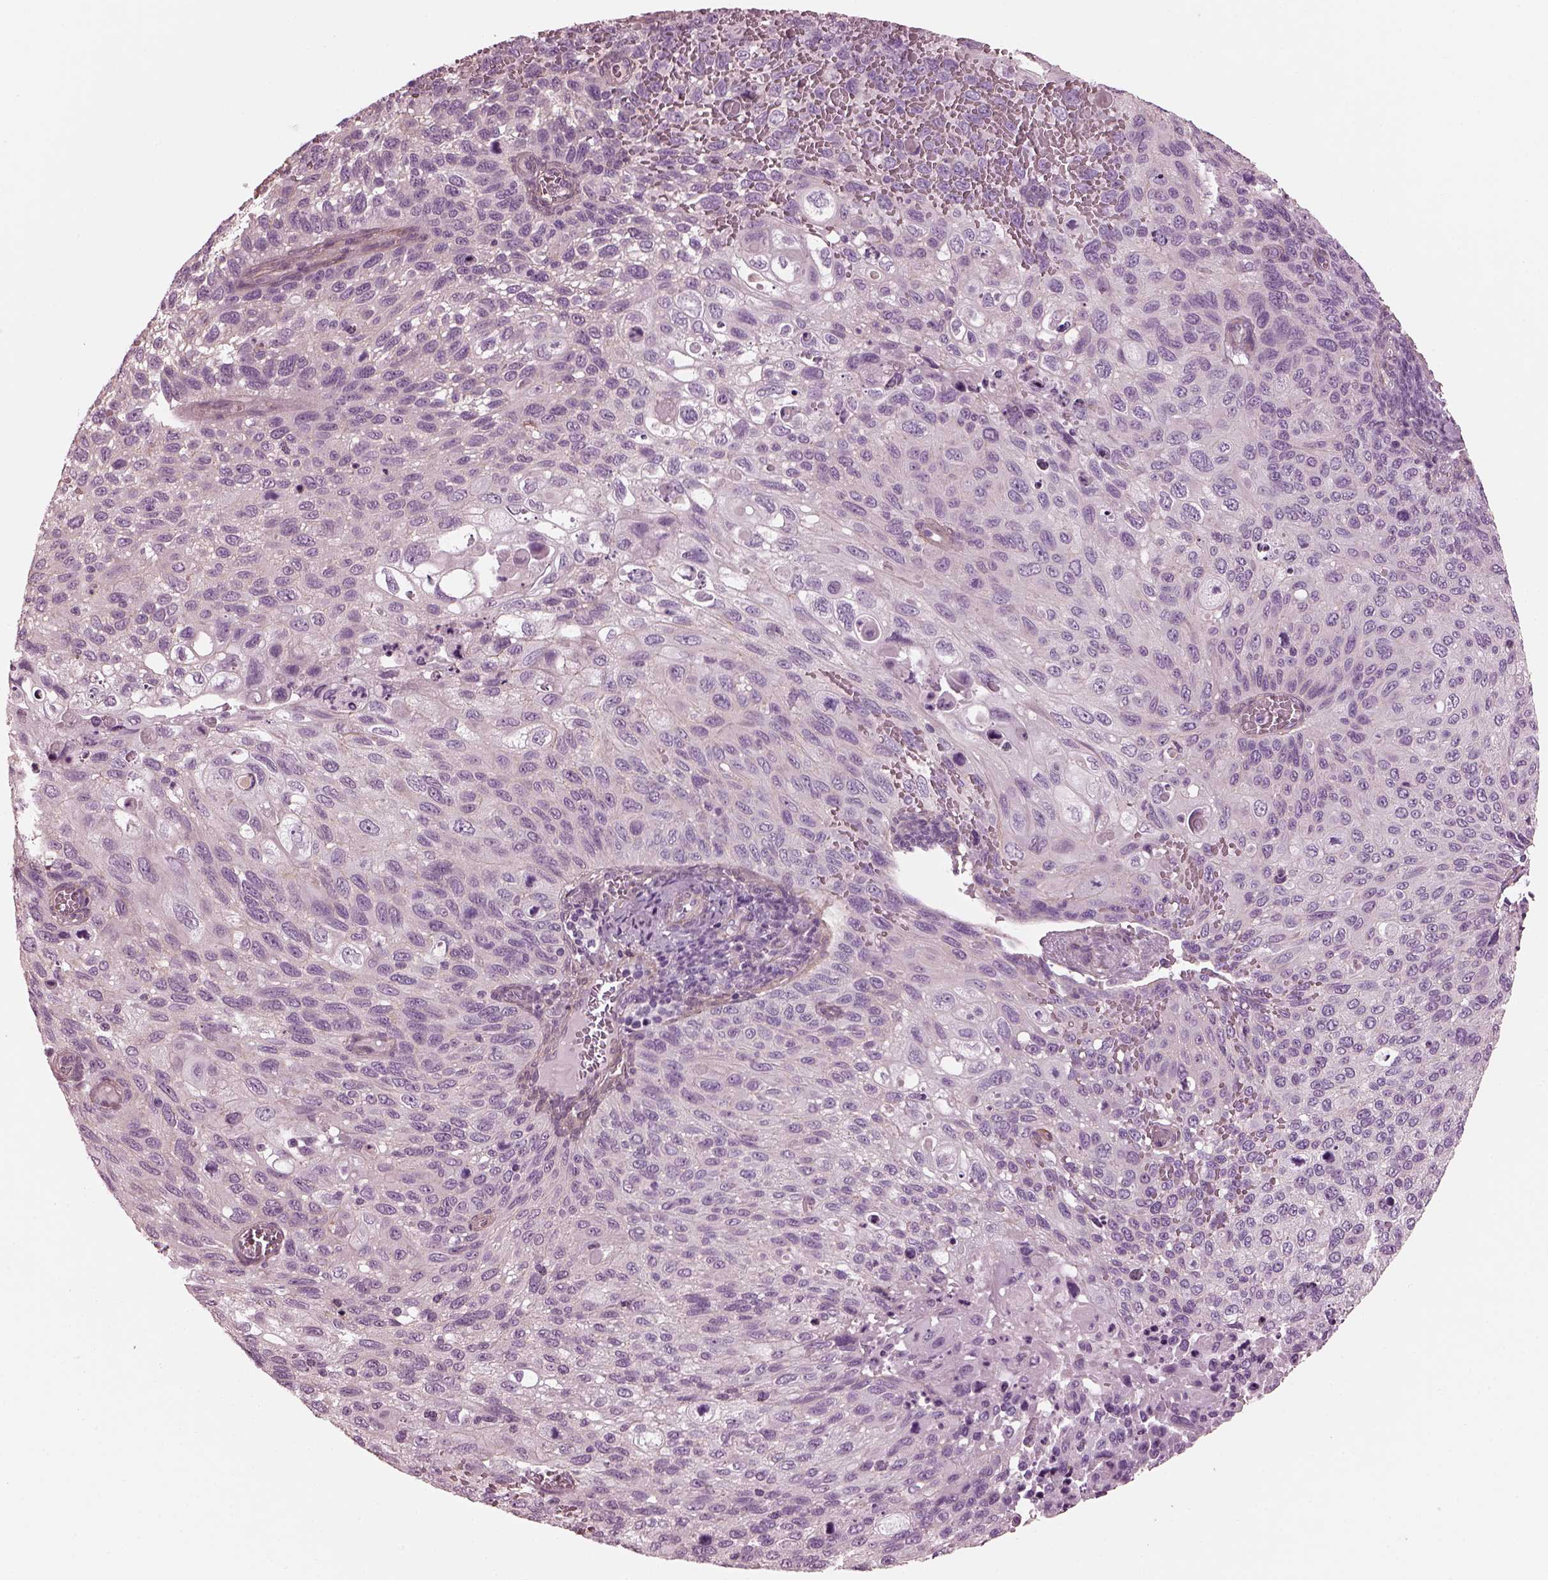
{"staining": {"intensity": "negative", "quantity": "none", "location": "none"}, "tissue": "cervical cancer", "cell_type": "Tumor cells", "image_type": "cancer", "snomed": [{"axis": "morphology", "description": "Squamous cell carcinoma, NOS"}, {"axis": "topography", "description": "Cervix"}], "caption": "This image is of squamous cell carcinoma (cervical) stained with immunohistochemistry to label a protein in brown with the nuclei are counter-stained blue. There is no positivity in tumor cells.", "gene": "BFSP1", "patient": {"sex": "female", "age": 70}}